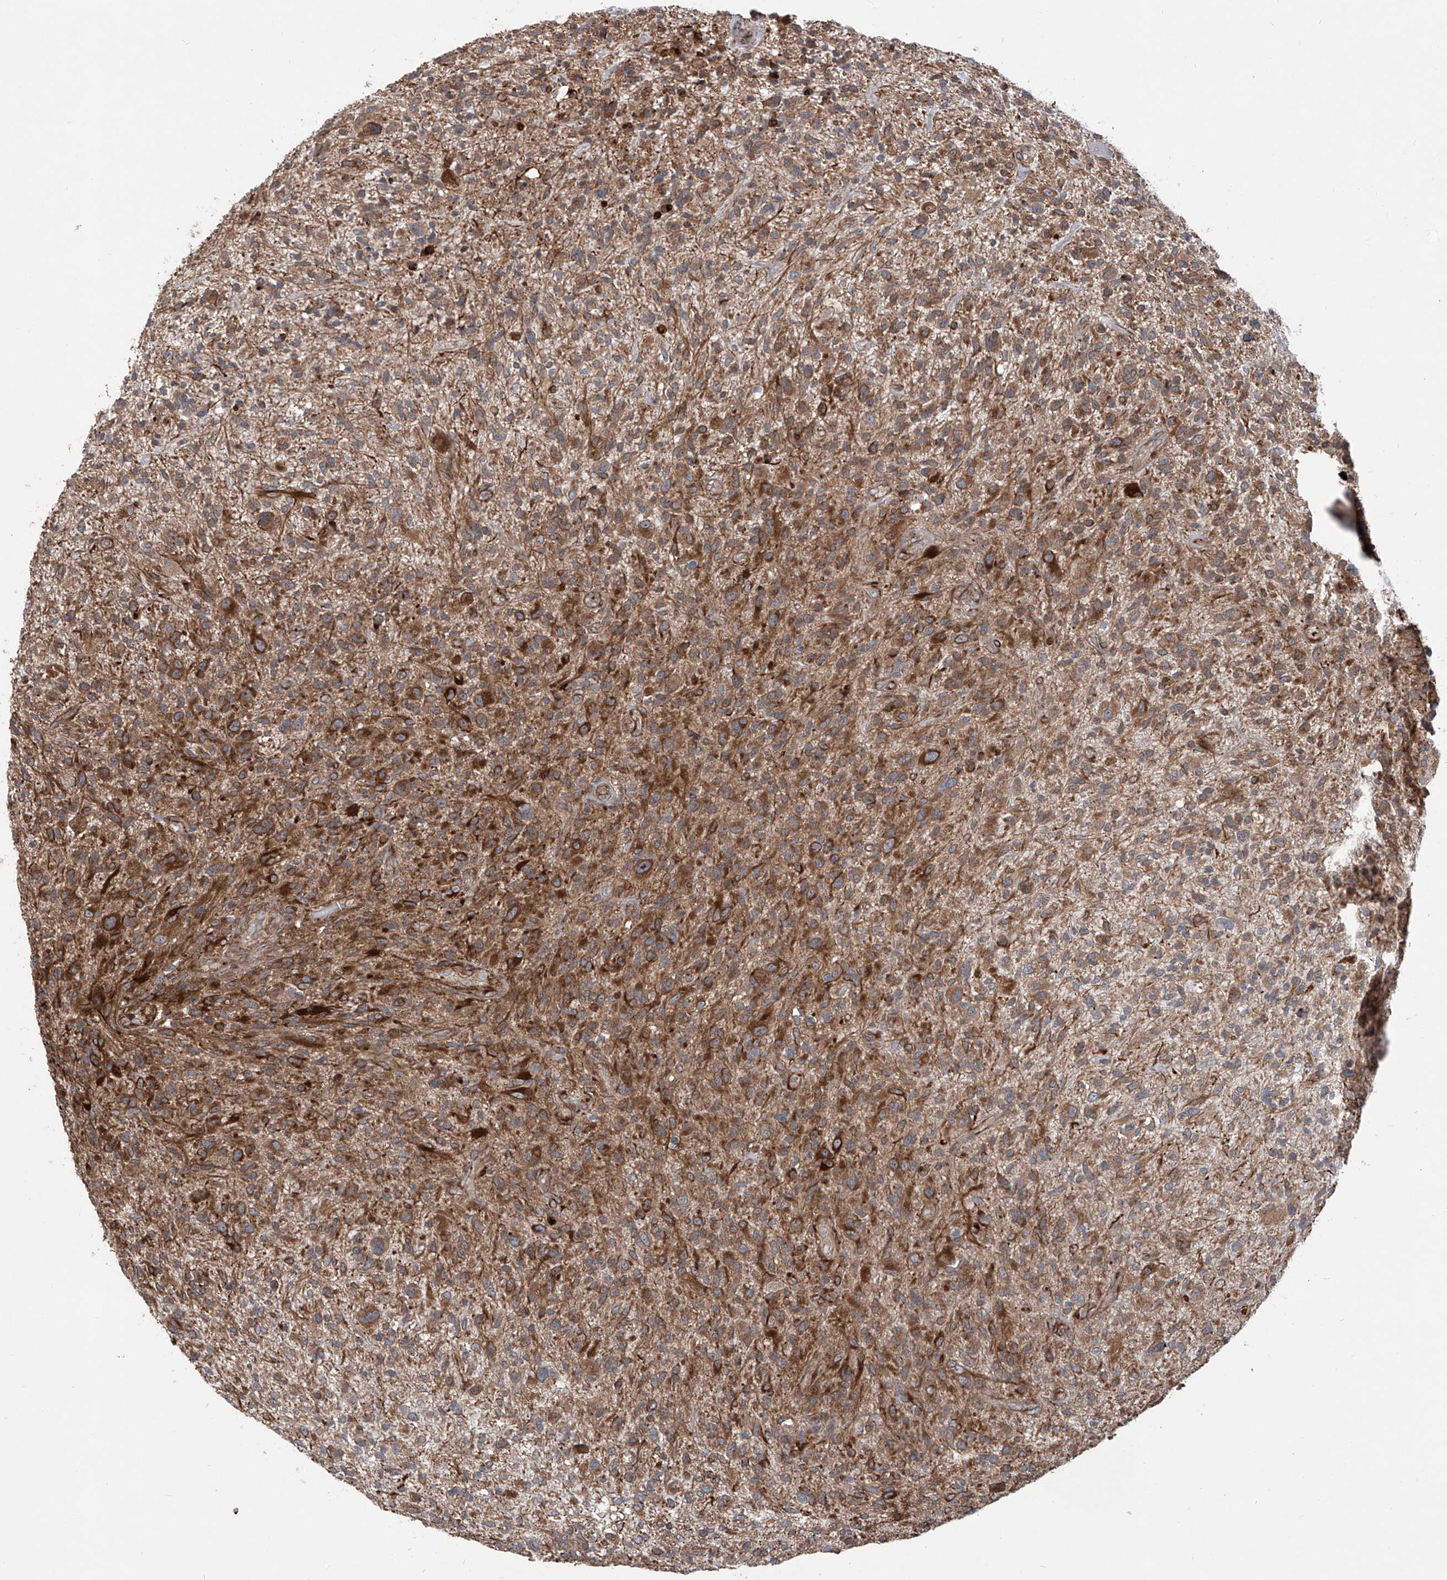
{"staining": {"intensity": "moderate", "quantity": ">75%", "location": "cytoplasmic/membranous"}, "tissue": "glioma", "cell_type": "Tumor cells", "image_type": "cancer", "snomed": [{"axis": "morphology", "description": "Glioma, malignant, High grade"}, {"axis": "topography", "description": "Brain"}], "caption": "Immunohistochemical staining of human malignant glioma (high-grade) displays medium levels of moderate cytoplasmic/membranous protein positivity in about >75% of tumor cells. Nuclei are stained in blue.", "gene": "APAF1", "patient": {"sex": "male", "age": 47}}